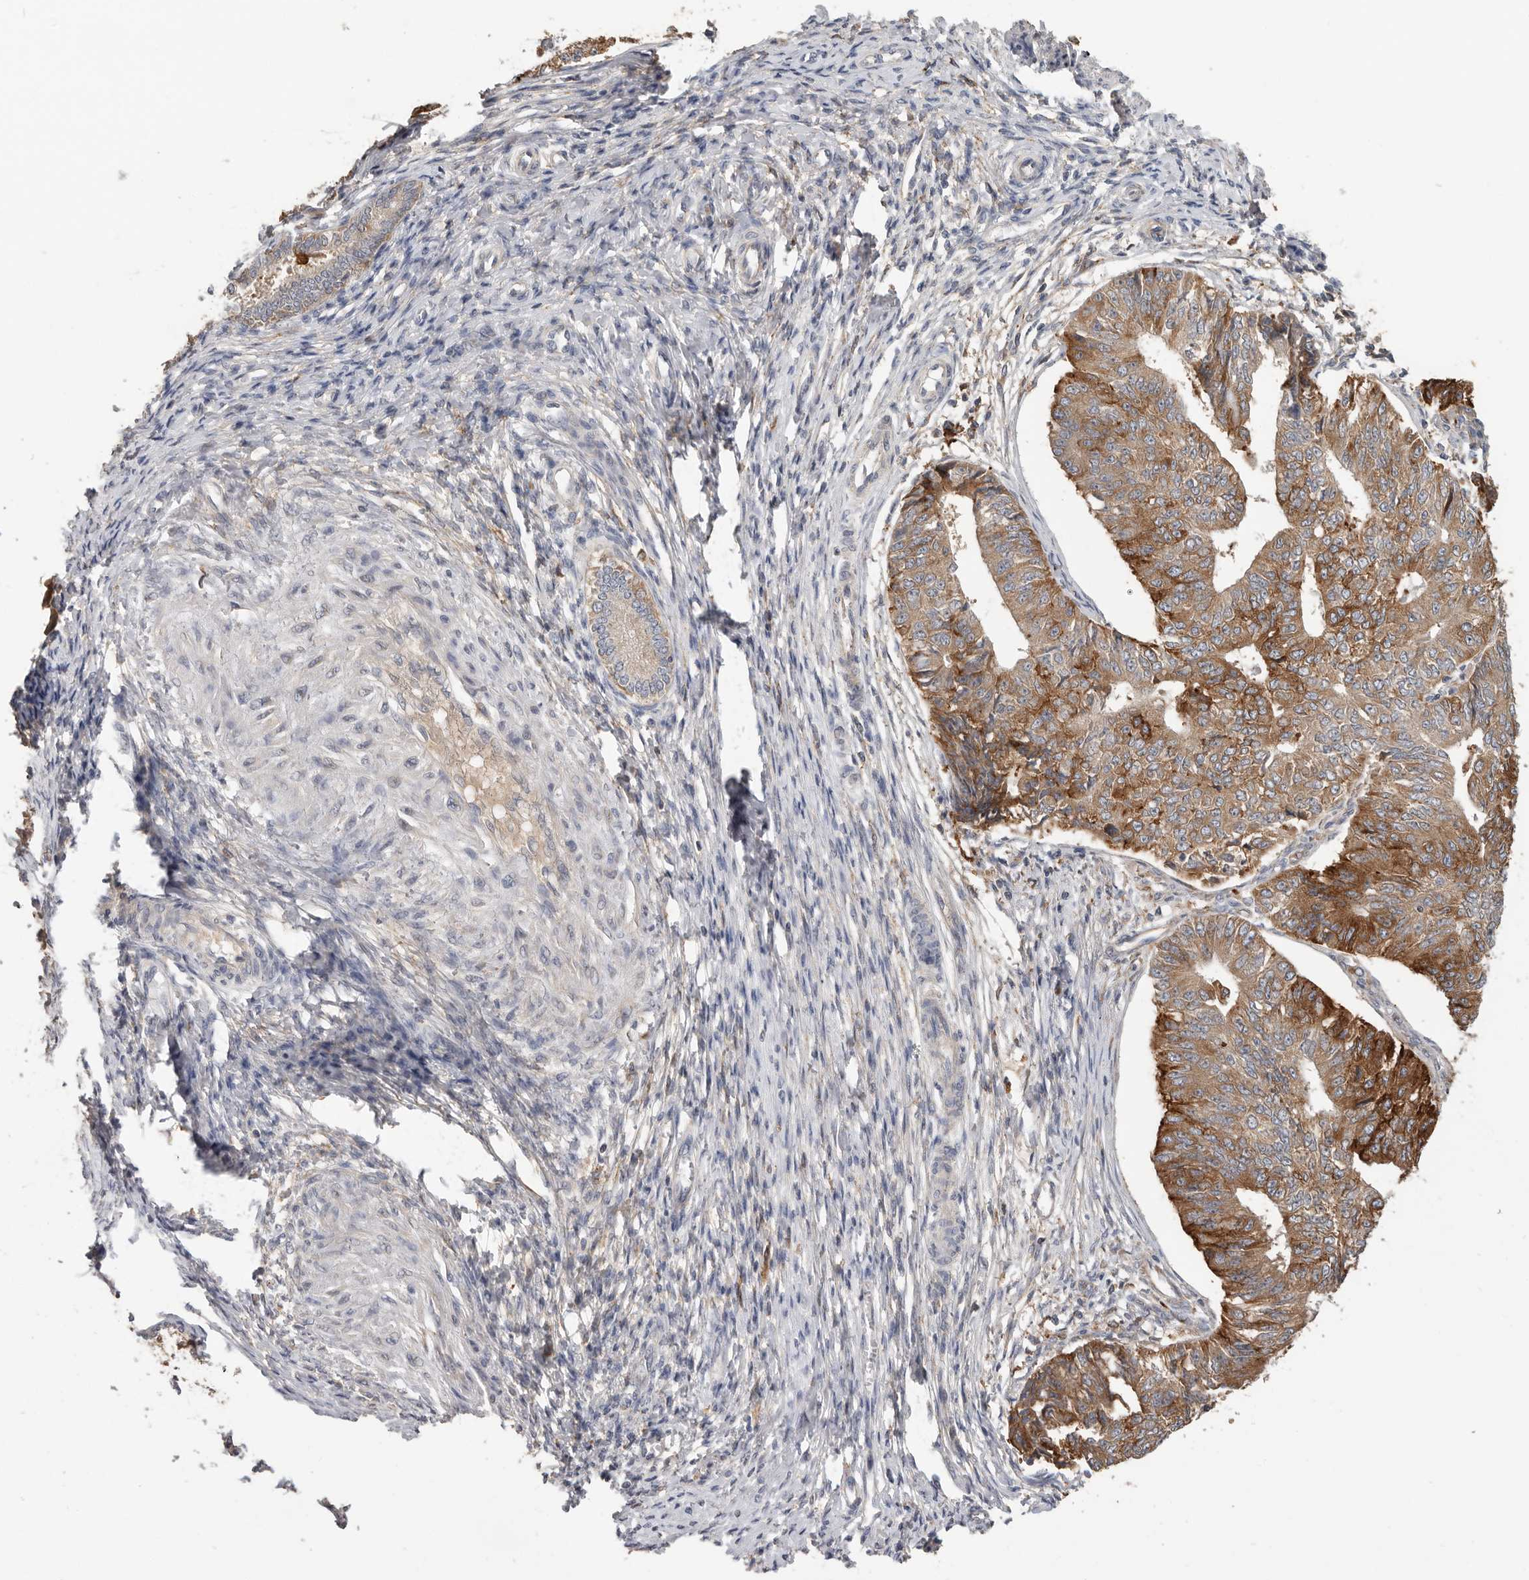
{"staining": {"intensity": "moderate", "quantity": ">75%", "location": "cytoplasmic/membranous"}, "tissue": "endometrial cancer", "cell_type": "Tumor cells", "image_type": "cancer", "snomed": [{"axis": "morphology", "description": "Adenocarcinoma, NOS"}, {"axis": "topography", "description": "Endometrium"}], "caption": "Adenocarcinoma (endometrial) was stained to show a protein in brown. There is medium levels of moderate cytoplasmic/membranous staining in about >75% of tumor cells.", "gene": "TFRC", "patient": {"sex": "female", "age": 32}}